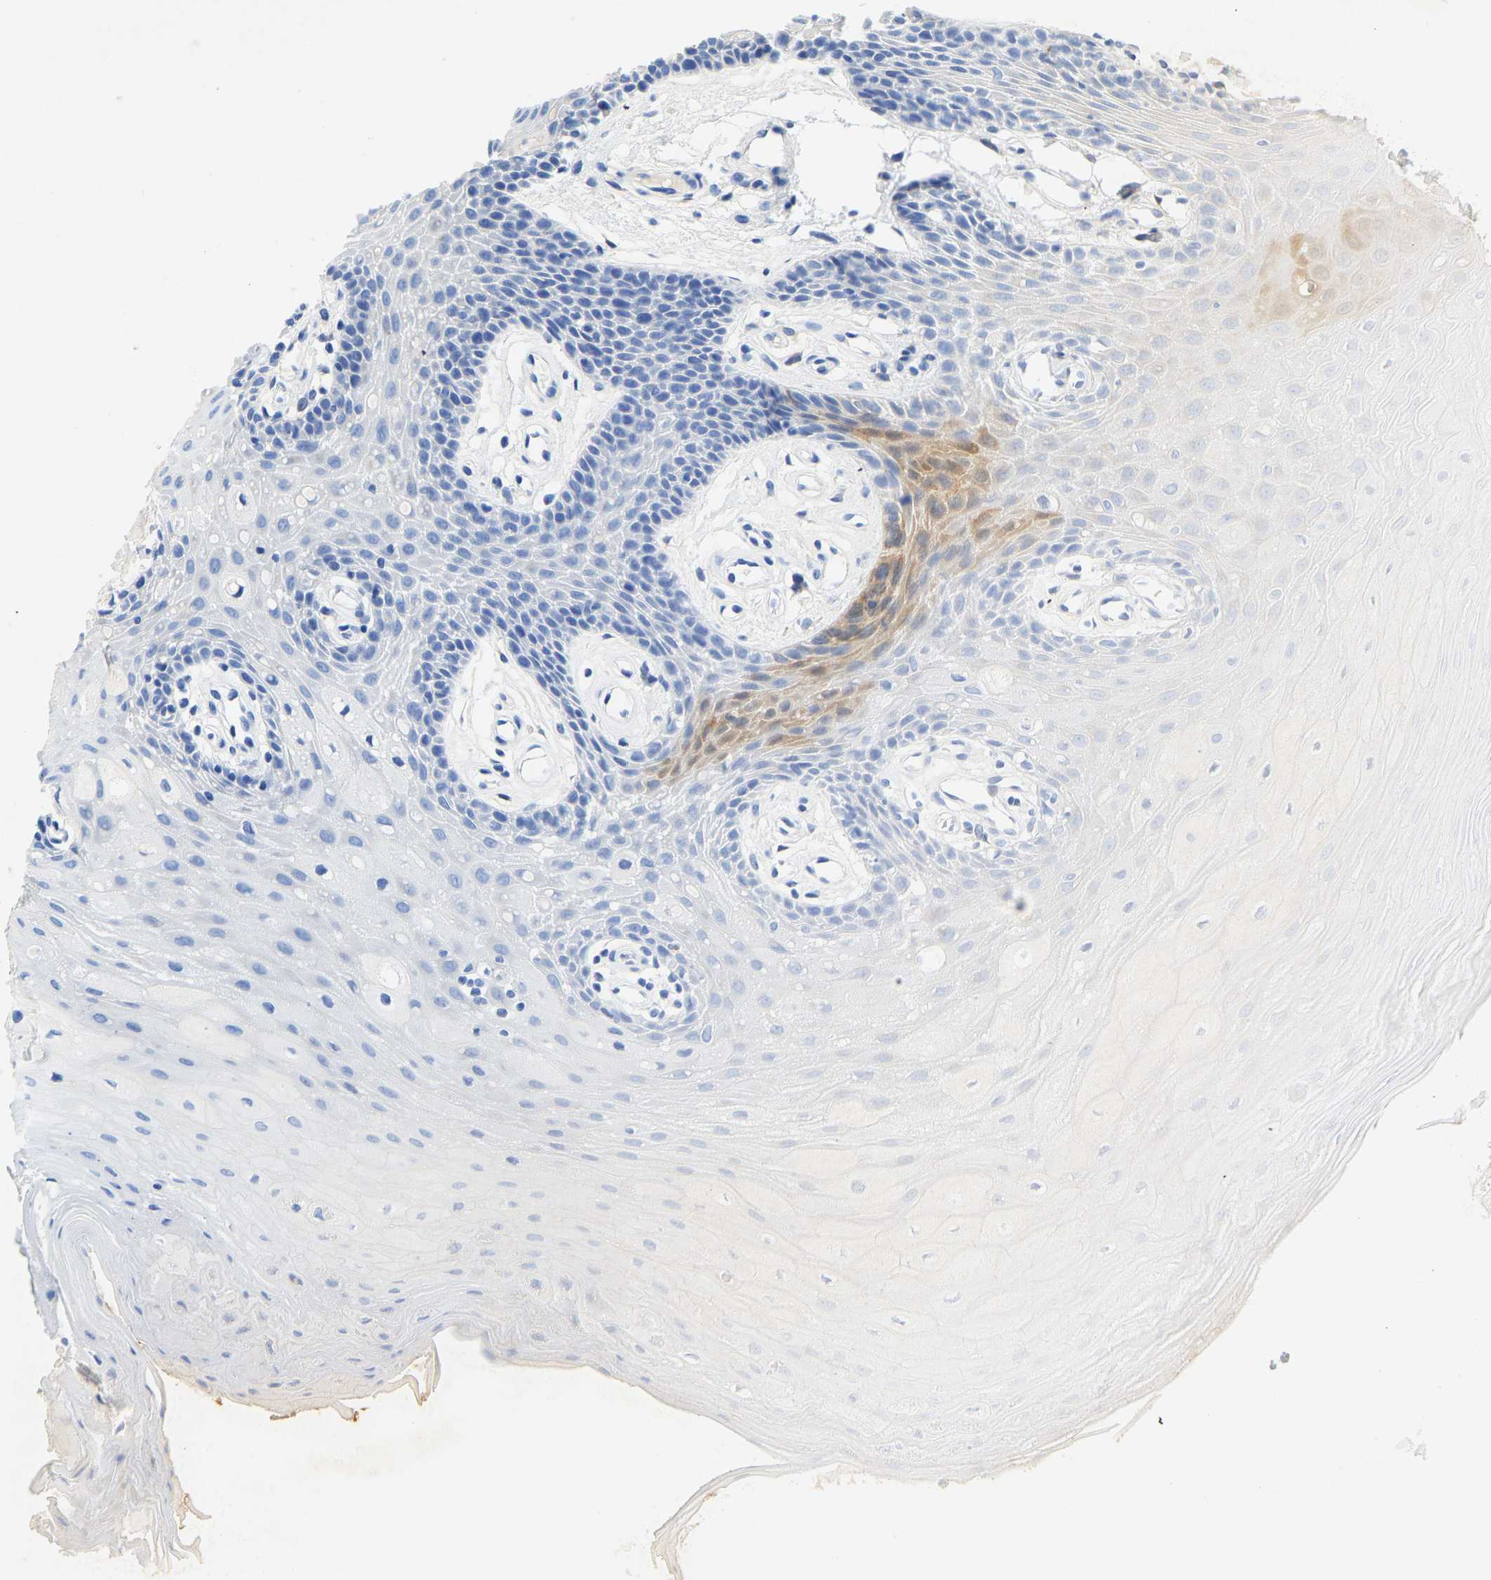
{"staining": {"intensity": "moderate", "quantity": "<25%", "location": "cytoplasmic/membranous"}, "tissue": "oral mucosa", "cell_type": "Squamous epithelial cells", "image_type": "normal", "snomed": [{"axis": "morphology", "description": "Normal tissue, NOS"}, {"axis": "morphology", "description": "Squamous cell carcinoma, NOS"}, {"axis": "topography", "description": "Oral tissue"}, {"axis": "topography", "description": "Head-Neck"}], "caption": "Moderate cytoplasmic/membranous staining for a protein is identified in about <25% of squamous epithelial cells of normal oral mucosa using immunohistochemistry (IHC).", "gene": "RBP1", "patient": {"sex": "male", "age": 71}}